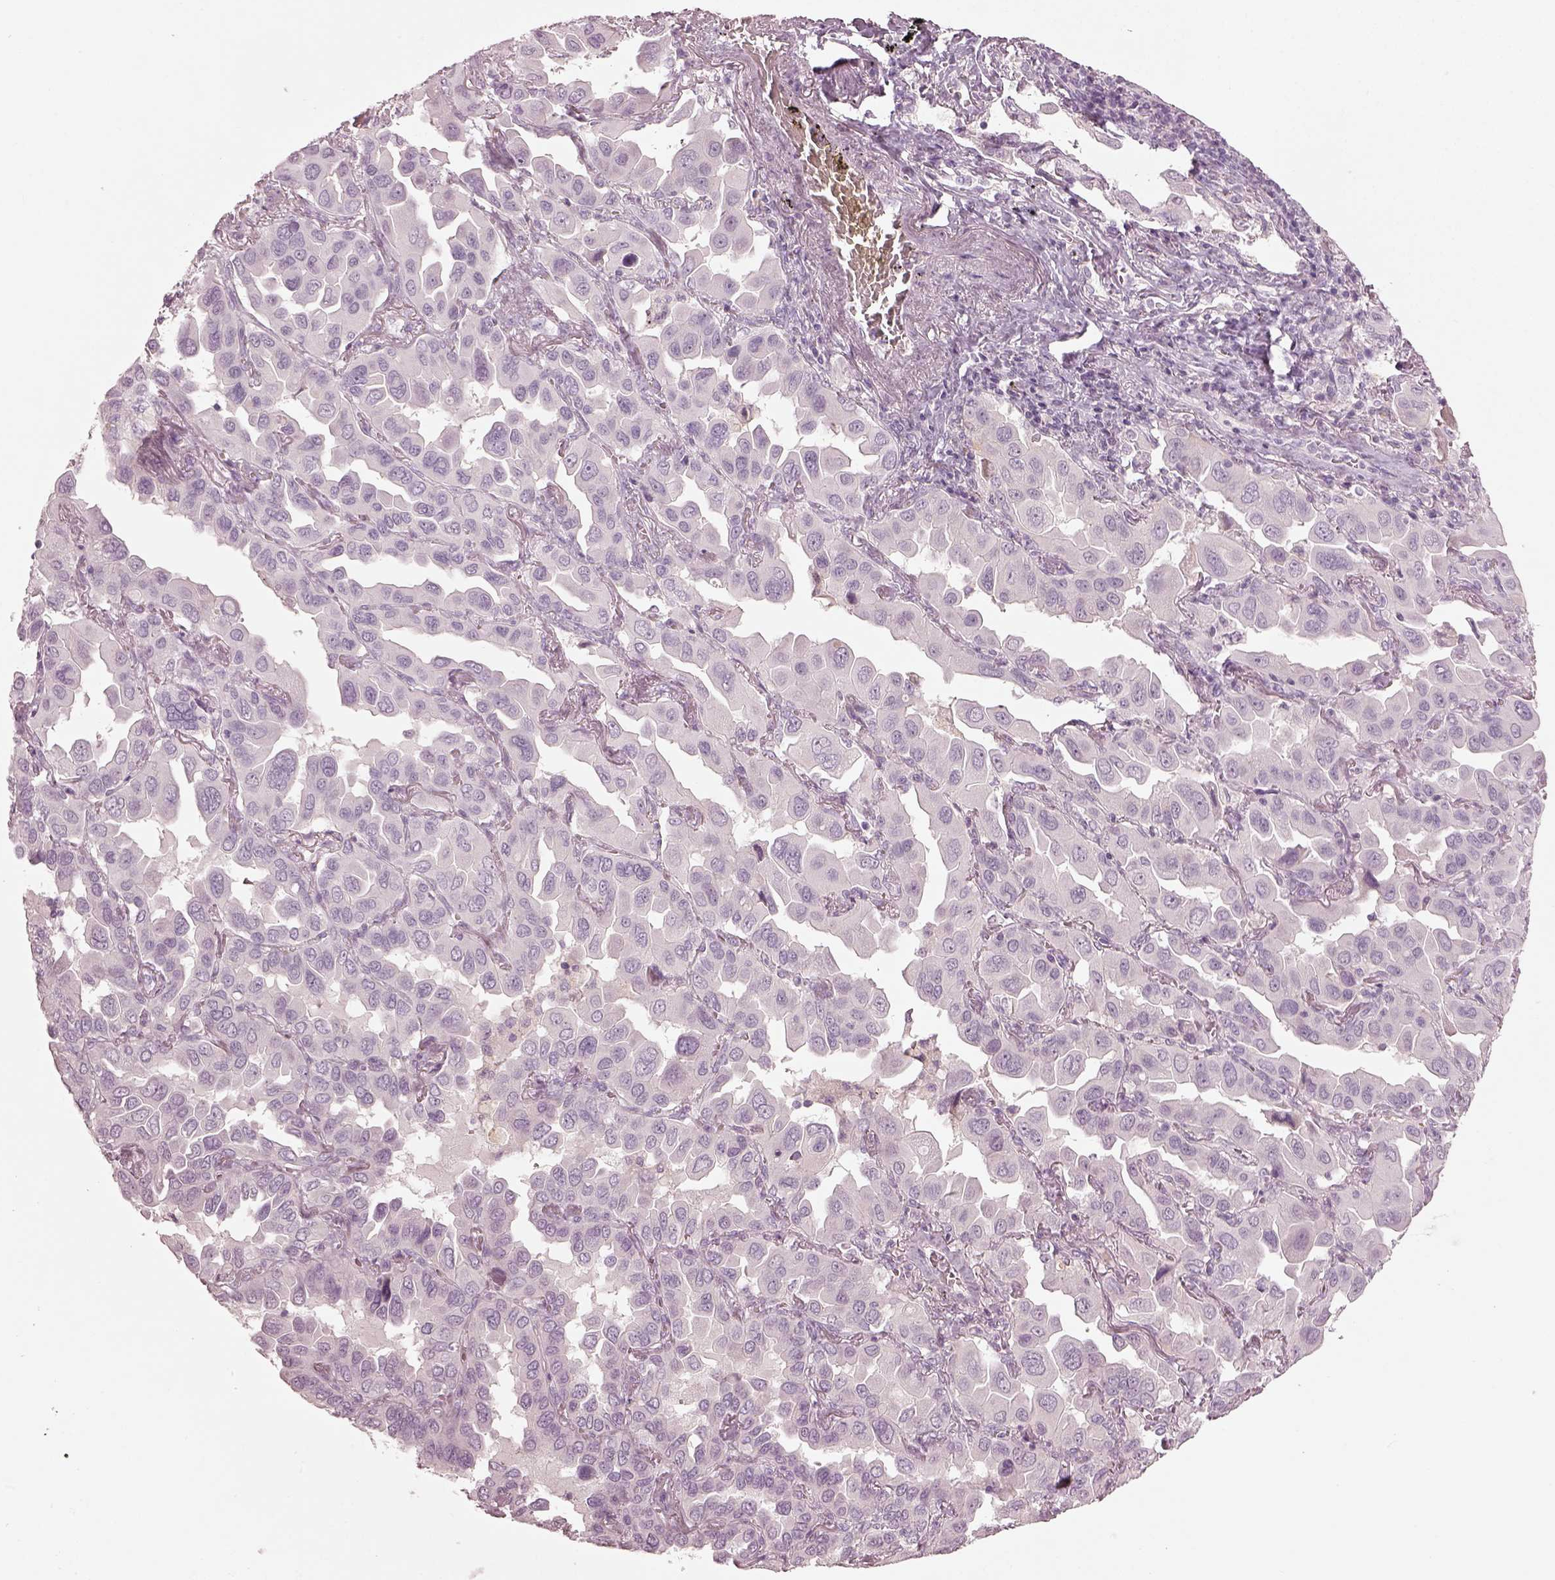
{"staining": {"intensity": "negative", "quantity": "none", "location": "none"}, "tissue": "lung cancer", "cell_type": "Tumor cells", "image_type": "cancer", "snomed": [{"axis": "morphology", "description": "Adenocarcinoma, NOS"}, {"axis": "topography", "description": "Lung"}], "caption": "DAB immunohistochemical staining of human adenocarcinoma (lung) exhibits no significant positivity in tumor cells. Nuclei are stained in blue.", "gene": "SPATA6L", "patient": {"sex": "male", "age": 64}}